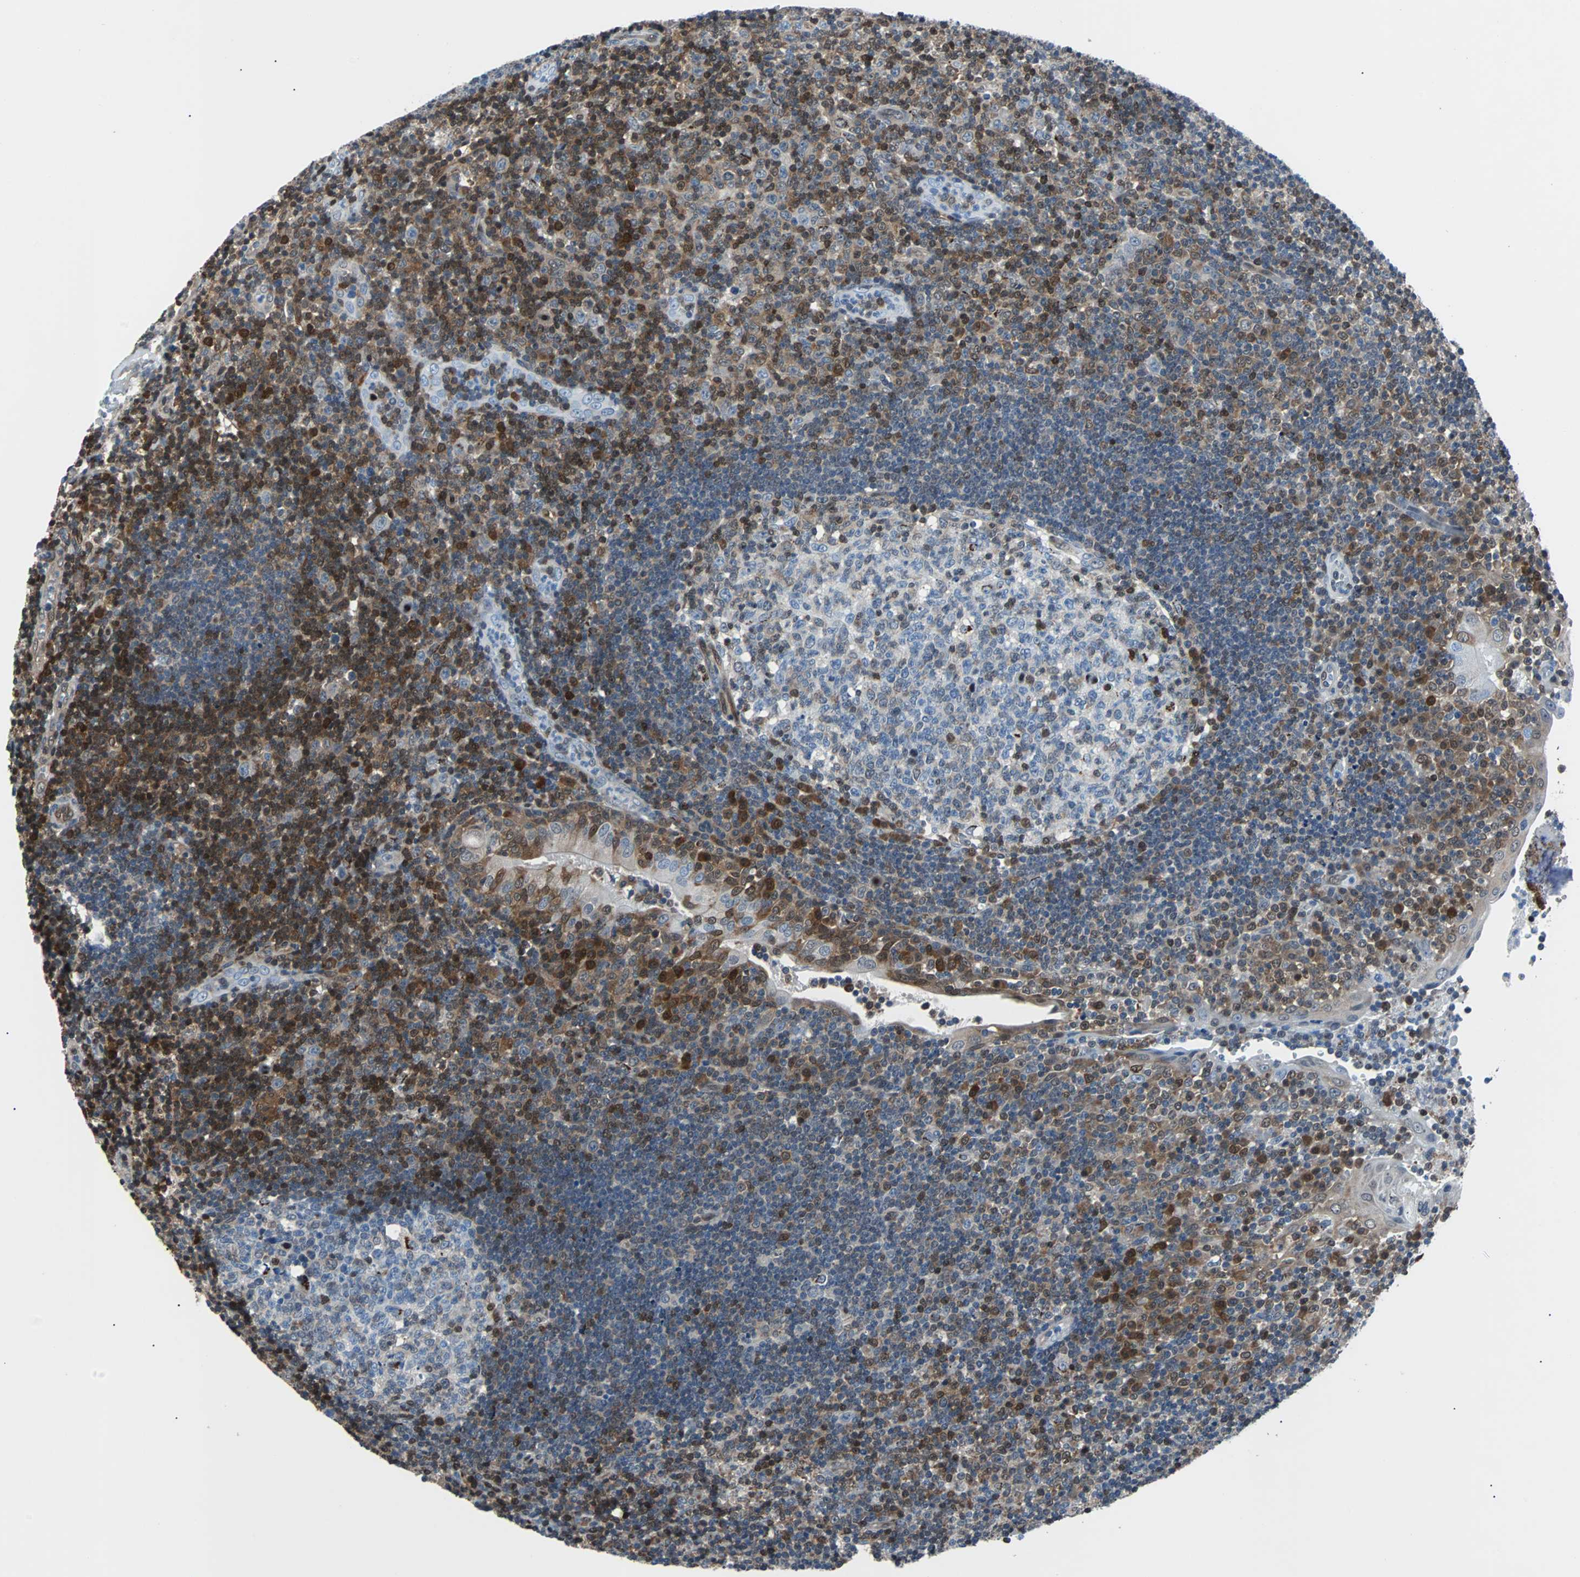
{"staining": {"intensity": "moderate", "quantity": "<25%", "location": "nuclear"}, "tissue": "tonsil", "cell_type": "Germinal center cells", "image_type": "normal", "snomed": [{"axis": "morphology", "description": "Normal tissue, NOS"}, {"axis": "topography", "description": "Tonsil"}], "caption": "Immunohistochemical staining of unremarkable tonsil demonstrates low levels of moderate nuclear expression in about <25% of germinal center cells.", "gene": "MAP2K6", "patient": {"sex": "female", "age": 40}}